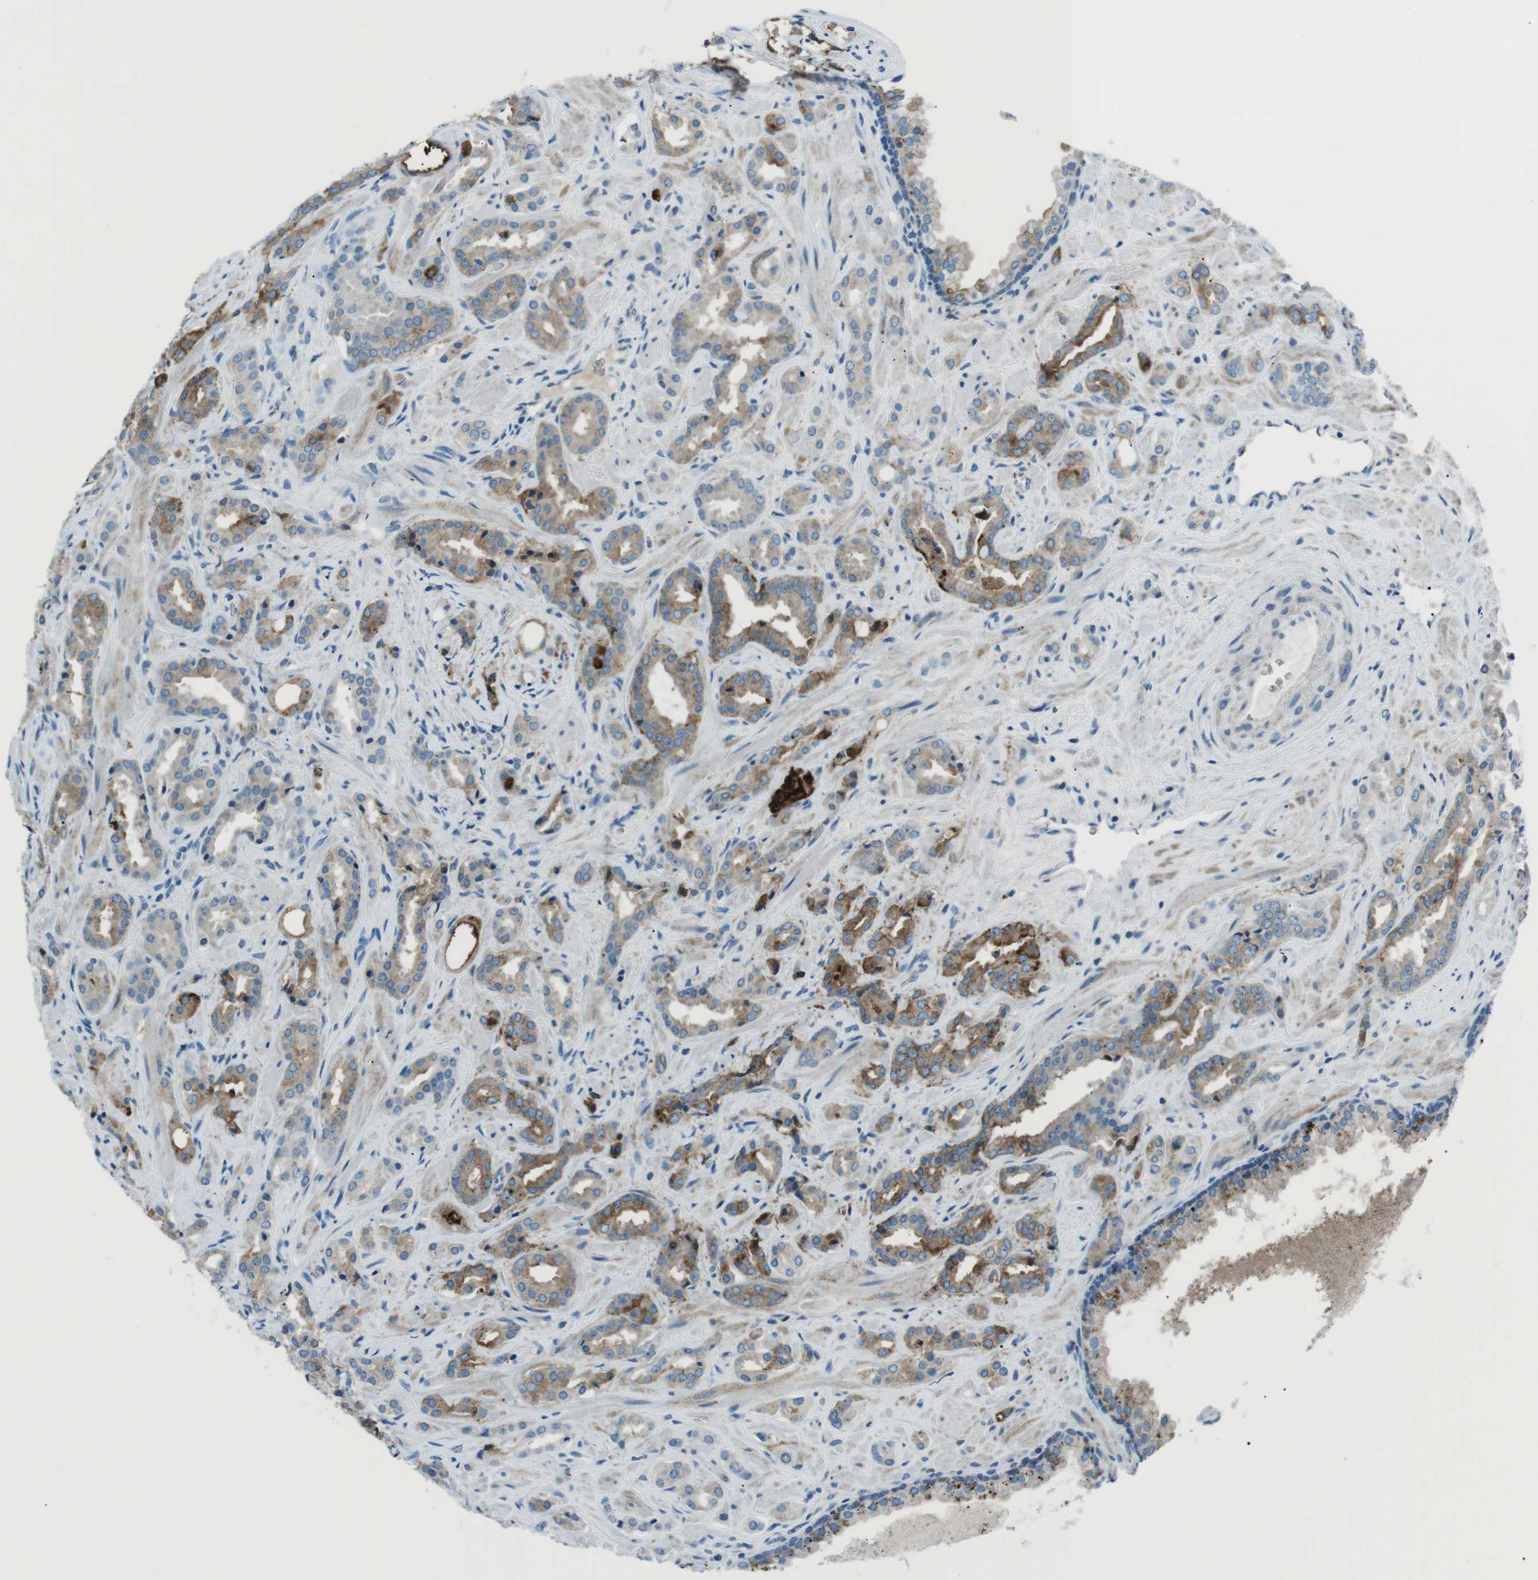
{"staining": {"intensity": "moderate", "quantity": ">75%", "location": "cytoplasmic/membranous"}, "tissue": "prostate cancer", "cell_type": "Tumor cells", "image_type": "cancer", "snomed": [{"axis": "morphology", "description": "Adenocarcinoma, High grade"}, {"axis": "topography", "description": "Prostate"}], "caption": "A medium amount of moderate cytoplasmic/membranous positivity is seen in approximately >75% of tumor cells in prostate adenocarcinoma (high-grade) tissue.", "gene": "ST6GAL1", "patient": {"sex": "male", "age": 64}}